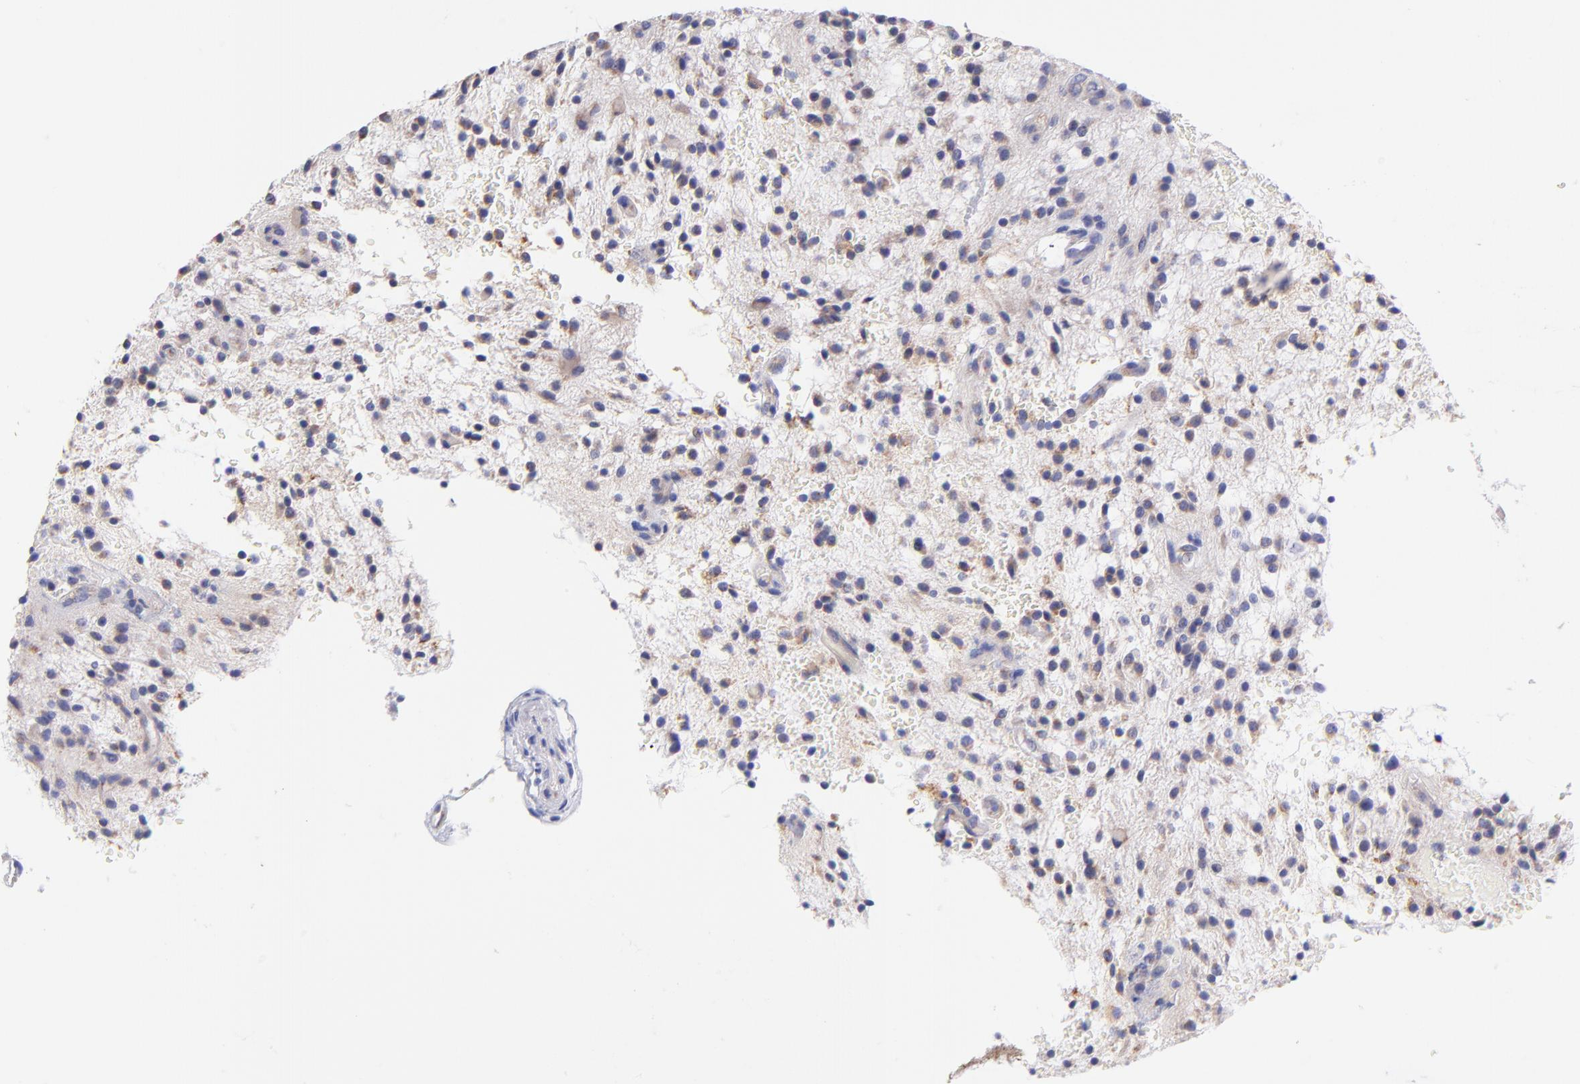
{"staining": {"intensity": "weak", "quantity": "<25%", "location": "cytoplasmic/membranous"}, "tissue": "glioma", "cell_type": "Tumor cells", "image_type": "cancer", "snomed": [{"axis": "morphology", "description": "Glioma, malignant, NOS"}, {"axis": "topography", "description": "Cerebellum"}], "caption": "IHC photomicrograph of neoplastic tissue: human glioma stained with DAB demonstrates no significant protein expression in tumor cells.", "gene": "NDUFB7", "patient": {"sex": "female", "age": 10}}